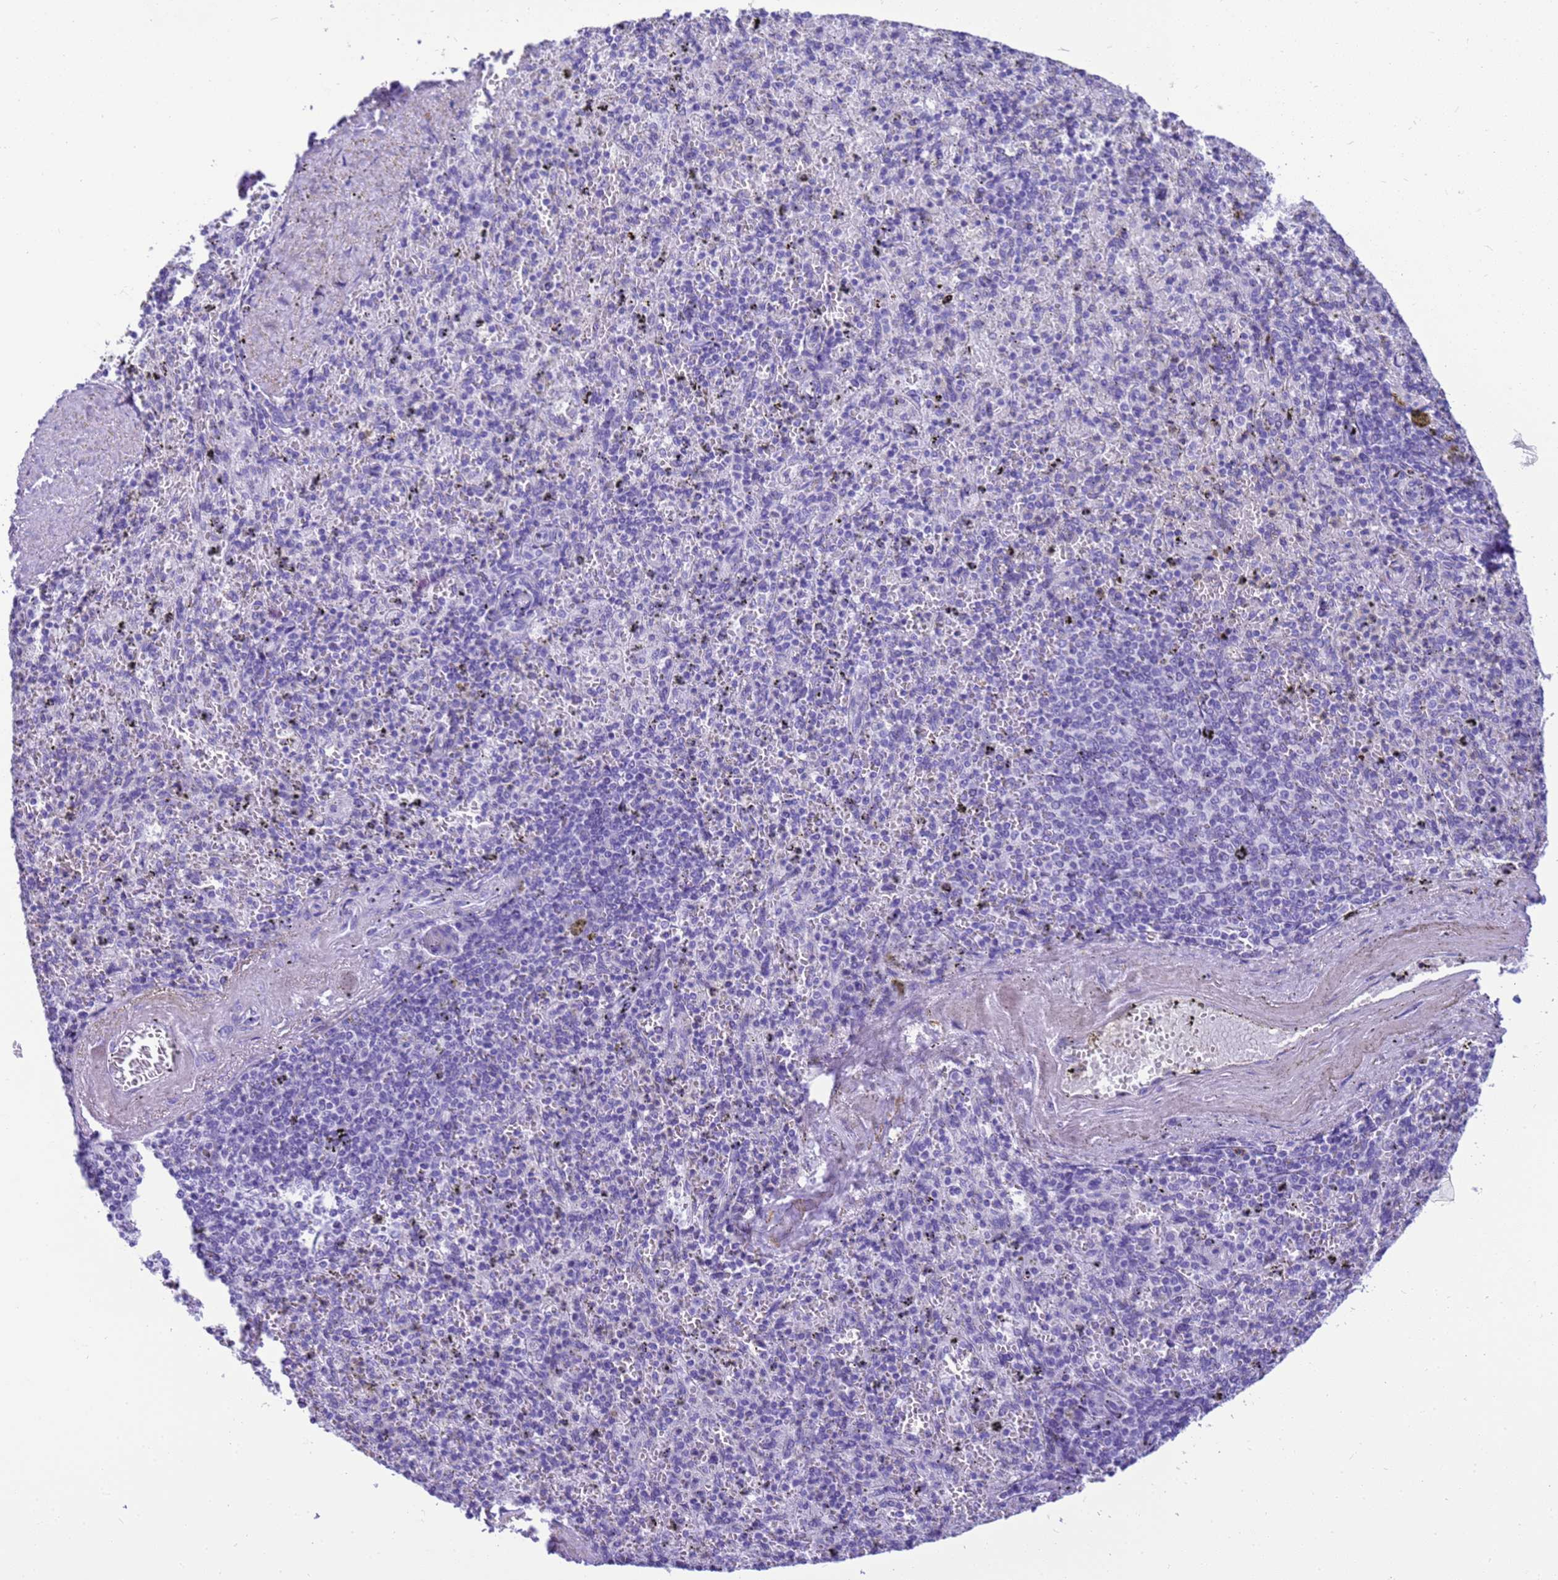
{"staining": {"intensity": "negative", "quantity": "none", "location": "none"}, "tissue": "spleen", "cell_type": "Cells in red pulp", "image_type": "normal", "snomed": [{"axis": "morphology", "description": "Normal tissue, NOS"}, {"axis": "topography", "description": "Spleen"}], "caption": "Immunohistochemical staining of normal human spleen reveals no significant expression in cells in red pulp. The staining was performed using DAB to visualize the protein expression in brown, while the nuclei were stained in blue with hematoxylin (Magnification: 20x).", "gene": "STATH", "patient": {"sex": "male", "age": 82}}